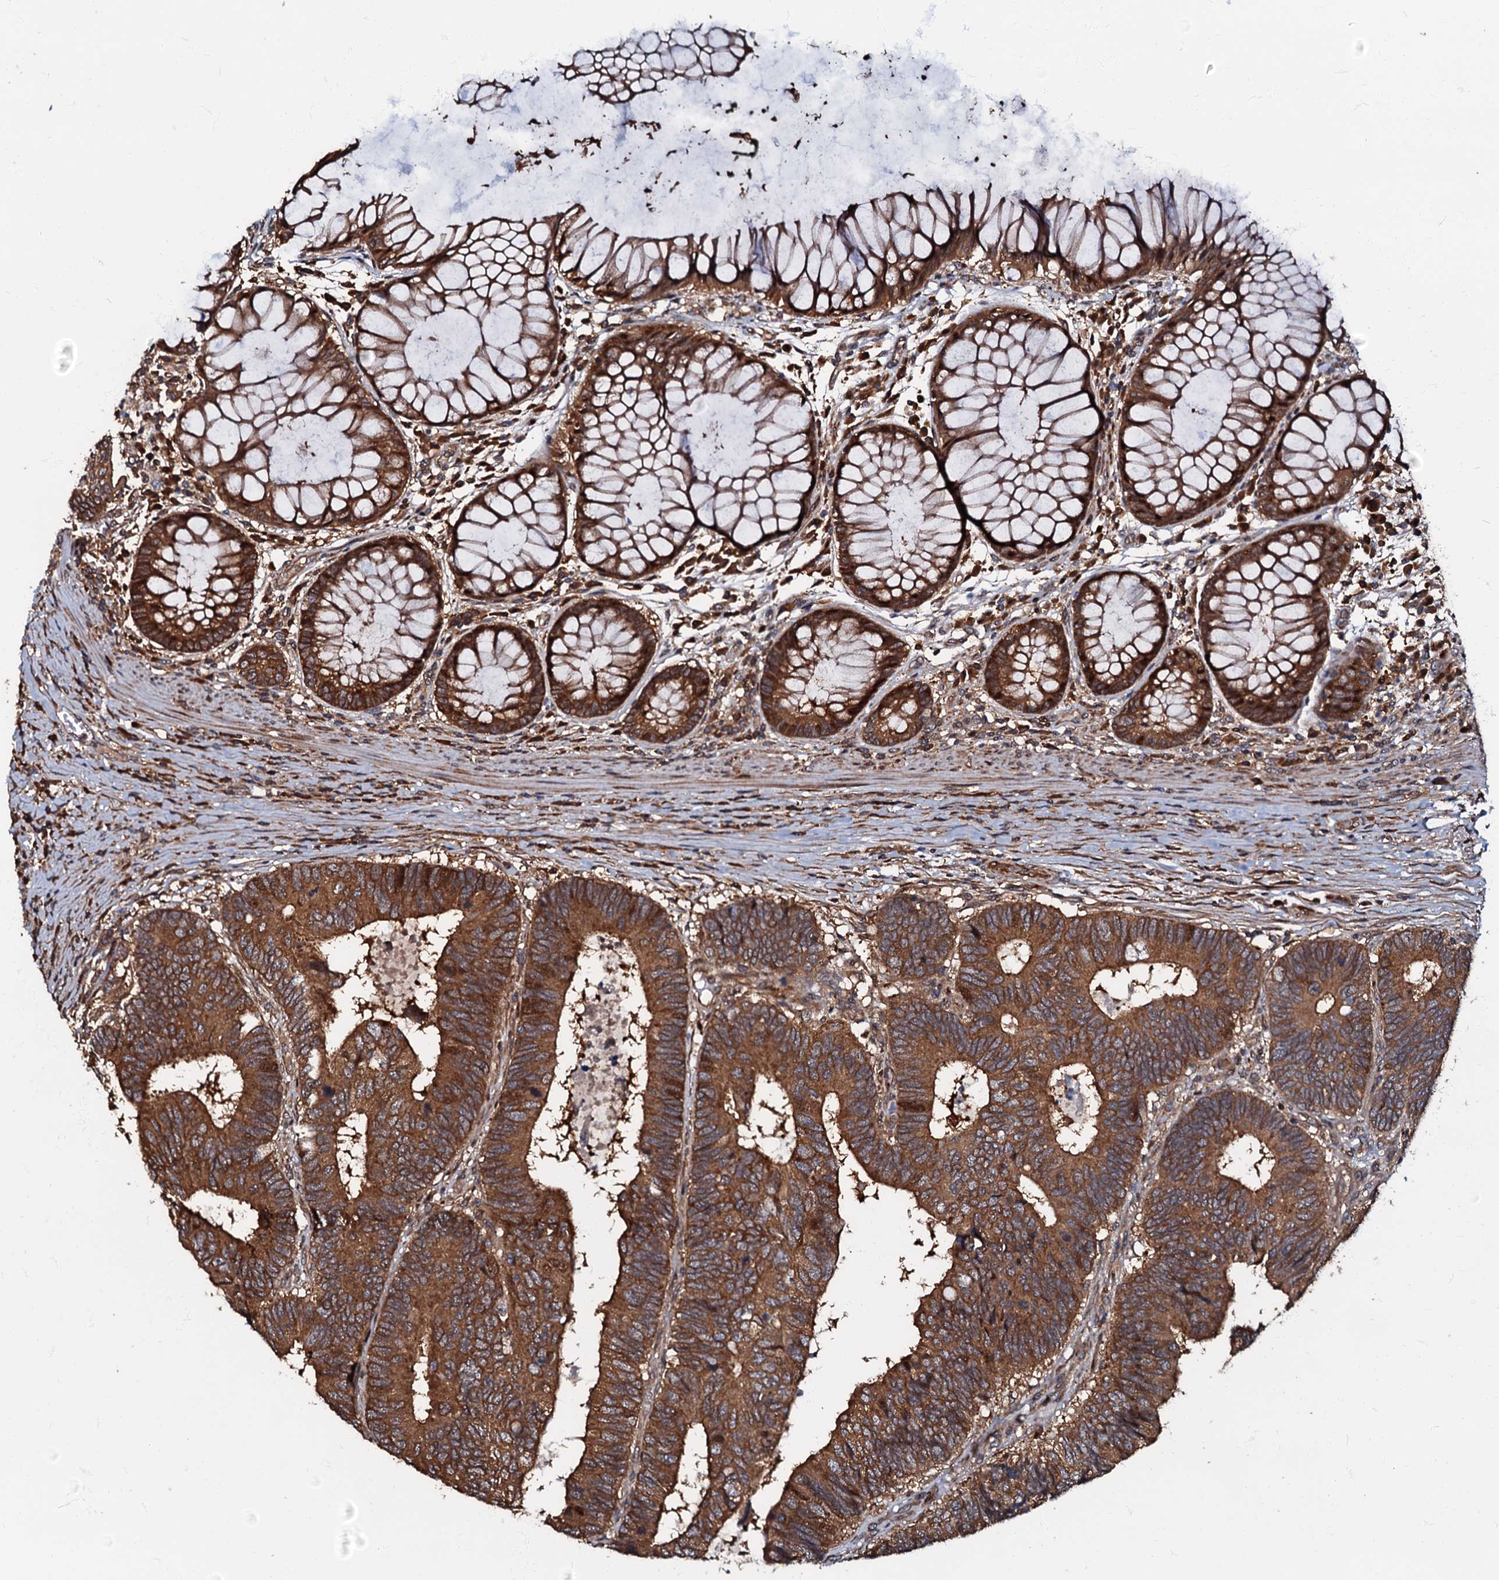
{"staining": {"intensity": "strong", "quantity": ">75%", "location": "cytoplasmic/membranous"}, "tissue": "colorectal cancer", "cell_type": "Tumor cells", "image_type": "cancer", "snomed": [{"axis": "morphology", "description": "Adenocarcinoma, NOS"}, {"axis": "topography", "description": "Colon"}], "caption": "Brown immunohistochemical staining in colorectal cancer shows strong cytoplasmic/membranous positivity in about >75% of tumor cells.", "gene": "OSBP", "patient": {"sex": "female", "age": 67}}